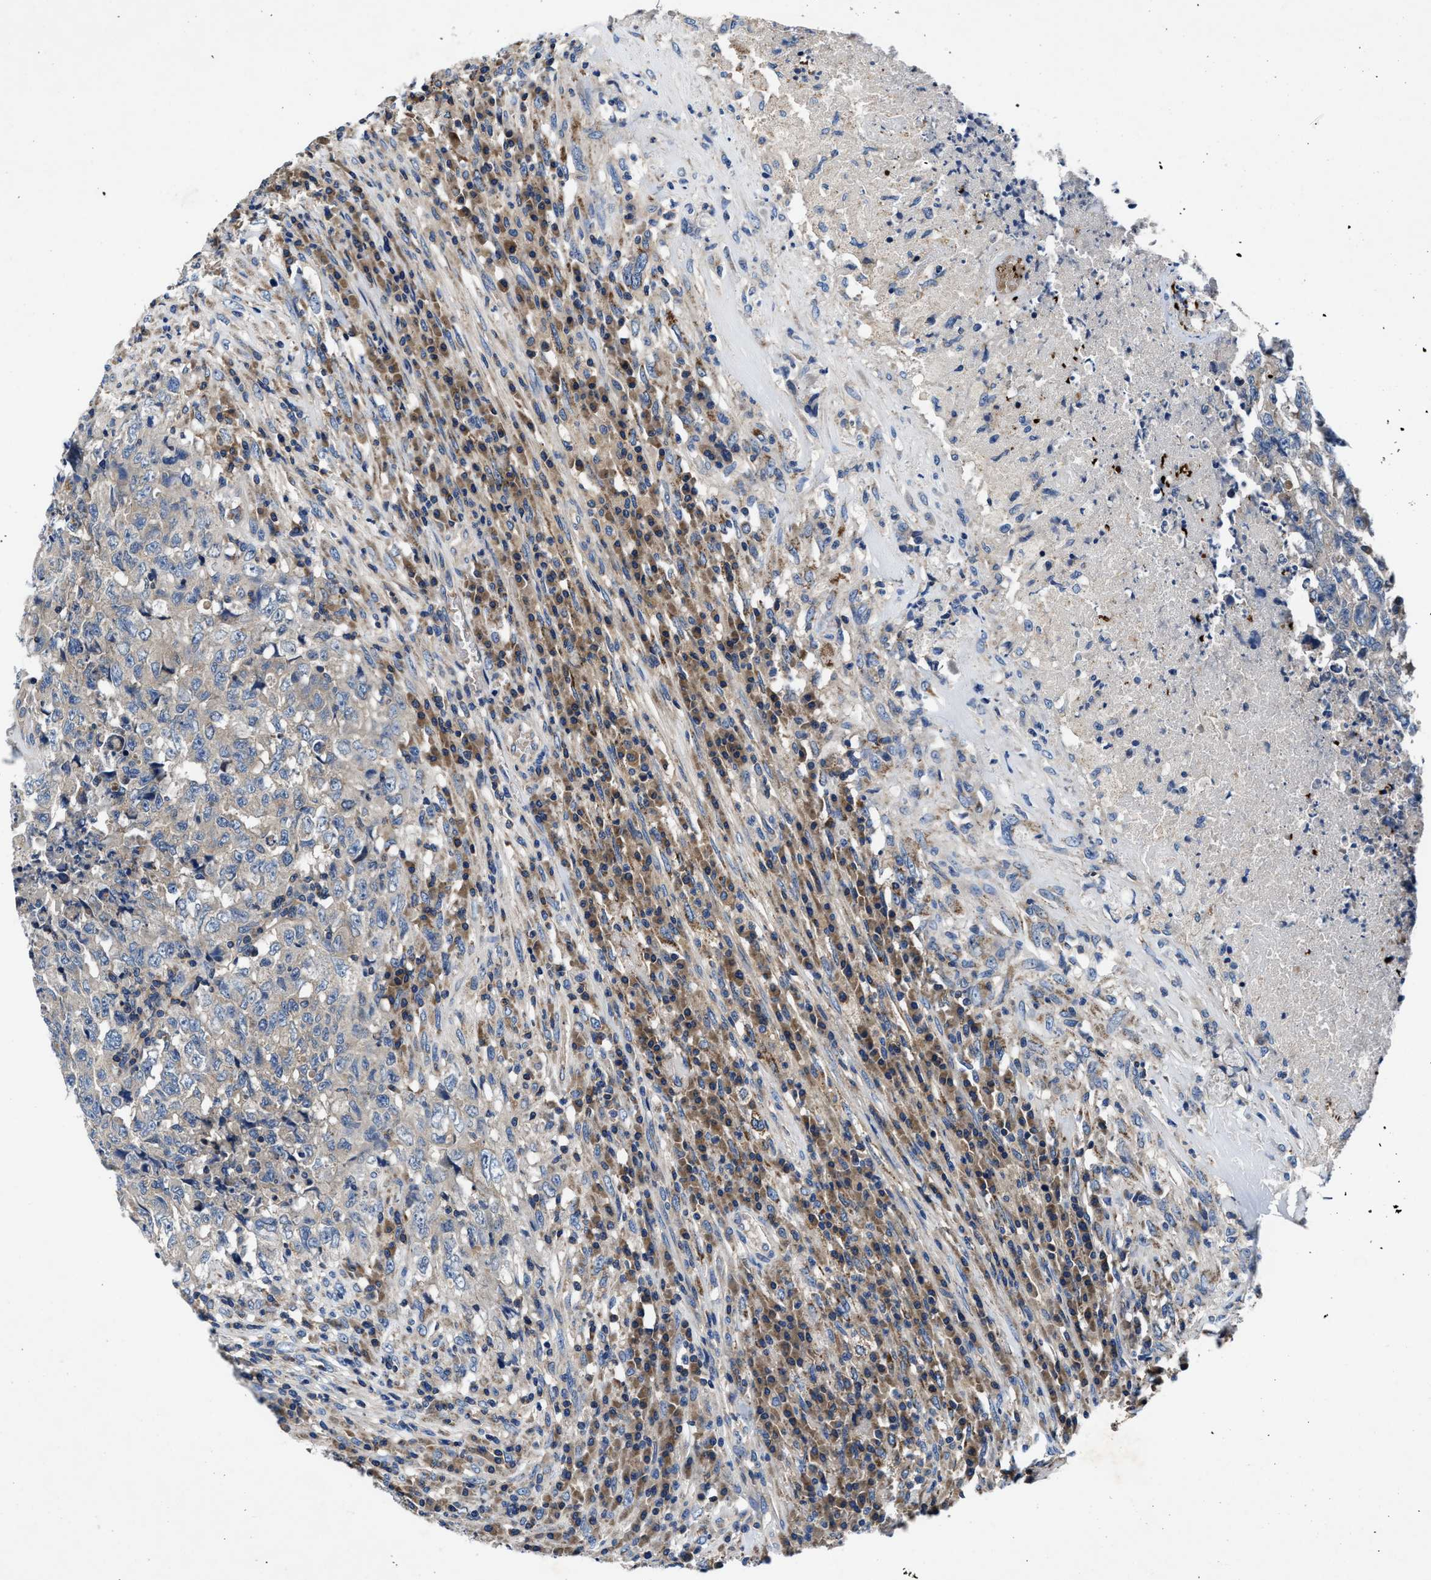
{"staining": {"intensity": "negative", "quantity": "none", "location": "none"}, "tissue": "testis cancer", "cell_type": "Tumor cells", "image_type": "cancer", "snomed": [{"axis": "morphology", "description": "Necrosis, NOS"}, {"axis": "morphology", "description": "Carcinoma, Embryonal, NOS"}, {"axis": "topography", "description": "Testis"}], "caption": "There is no significant expression in tumor cells of testis embryonal carcinoma.", "gene": "PHLPP1", "patient": {"sex": "male", "age": 19}}